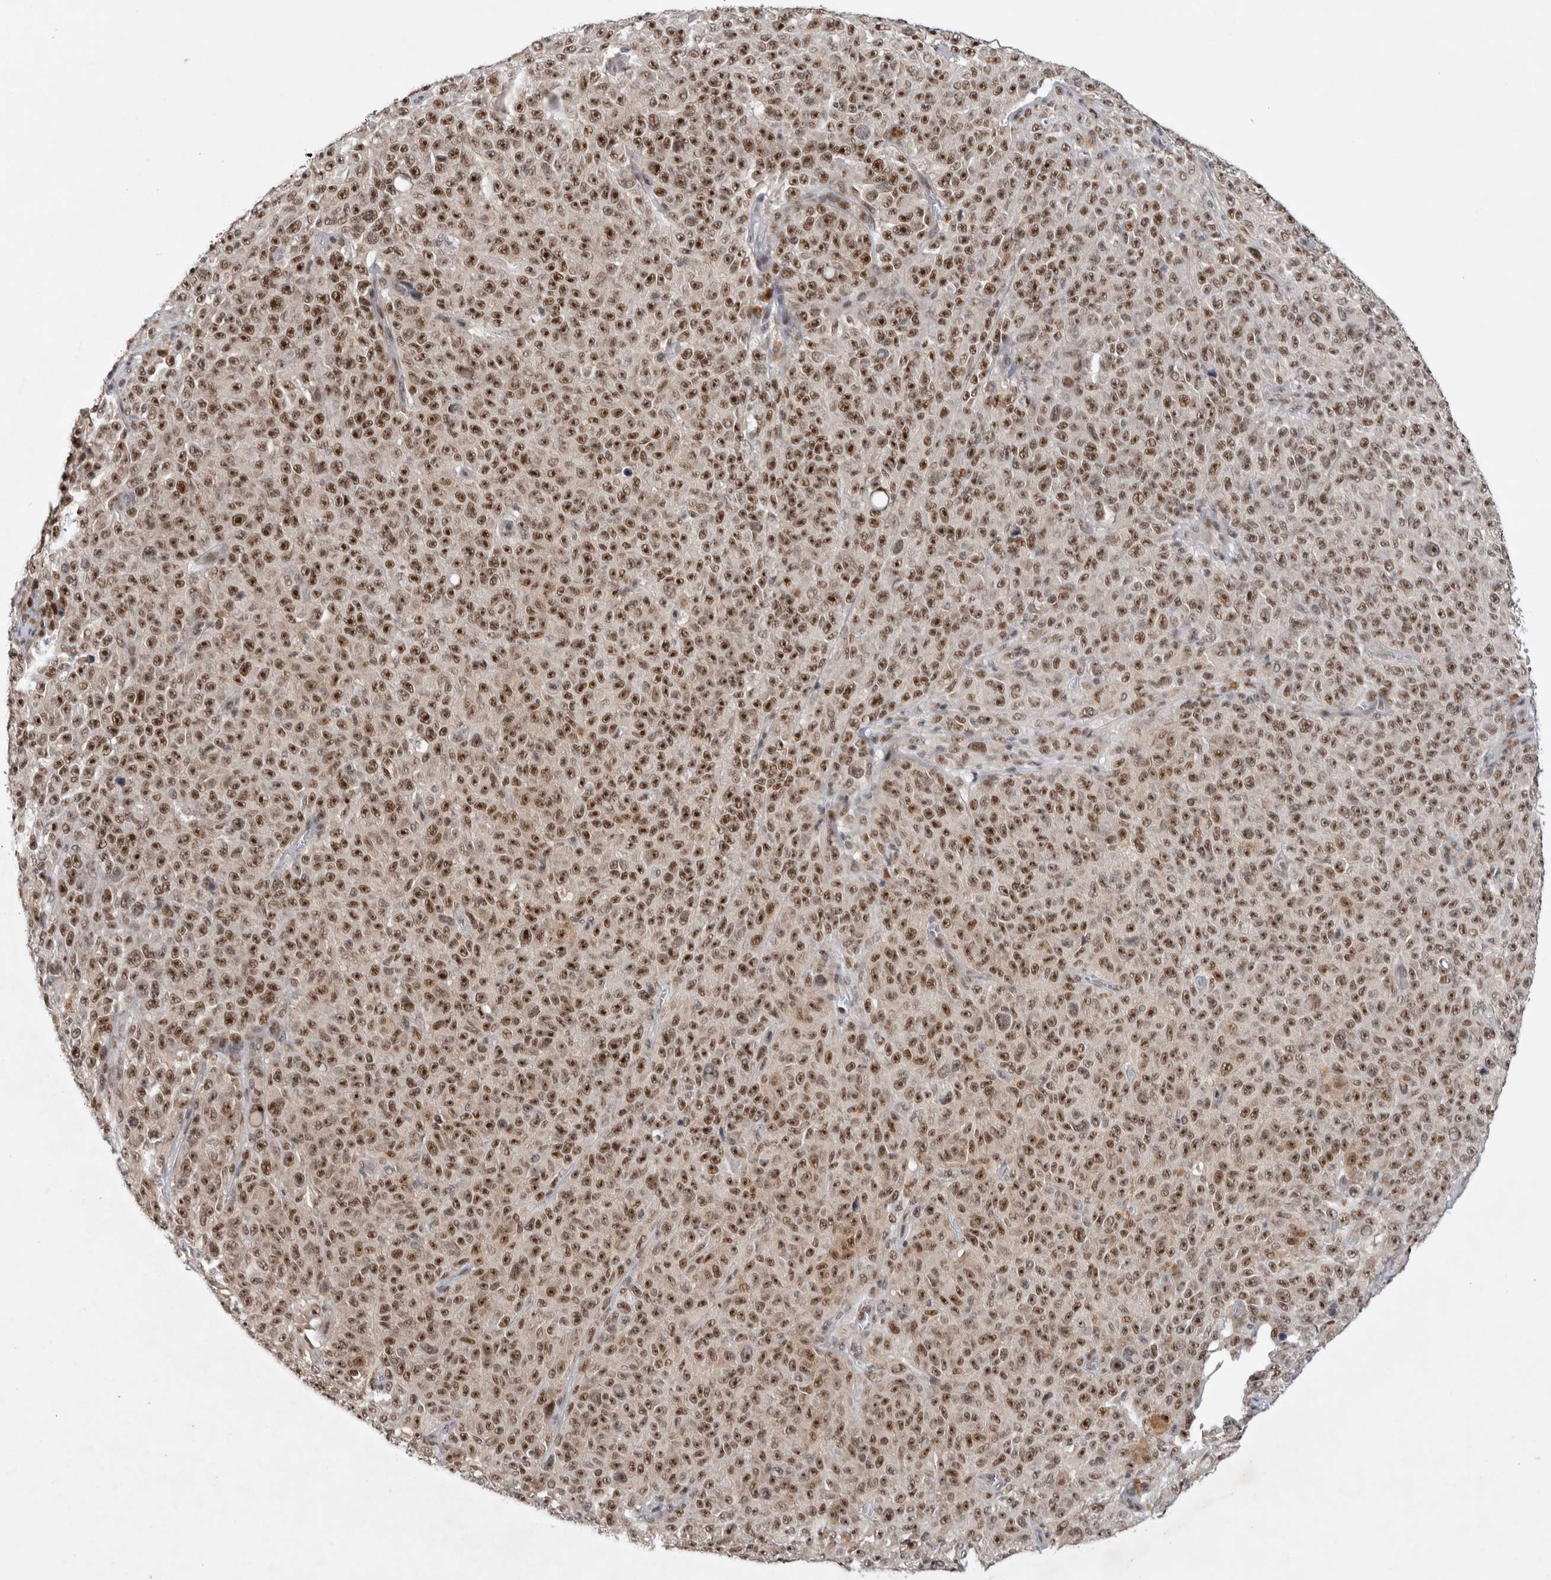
{"staining": {"intensity": "strong", "quantity": ">75%", "location": "nuclear"}, "tissue": "melanoma", "cell_type": "Tumor cells", "image_type": "cancer", "snomed": [{"axis": "morphology", "description": "Malignant melanoma, NOS"}, {"axis": "topography", "description": "Skin"}], "caption": "Melanoma tissue reveals strong nuclear staining in approximately >75% of tumor cells", "gene": "HESX1", "patient": {"sex": "female", "age": 82}}